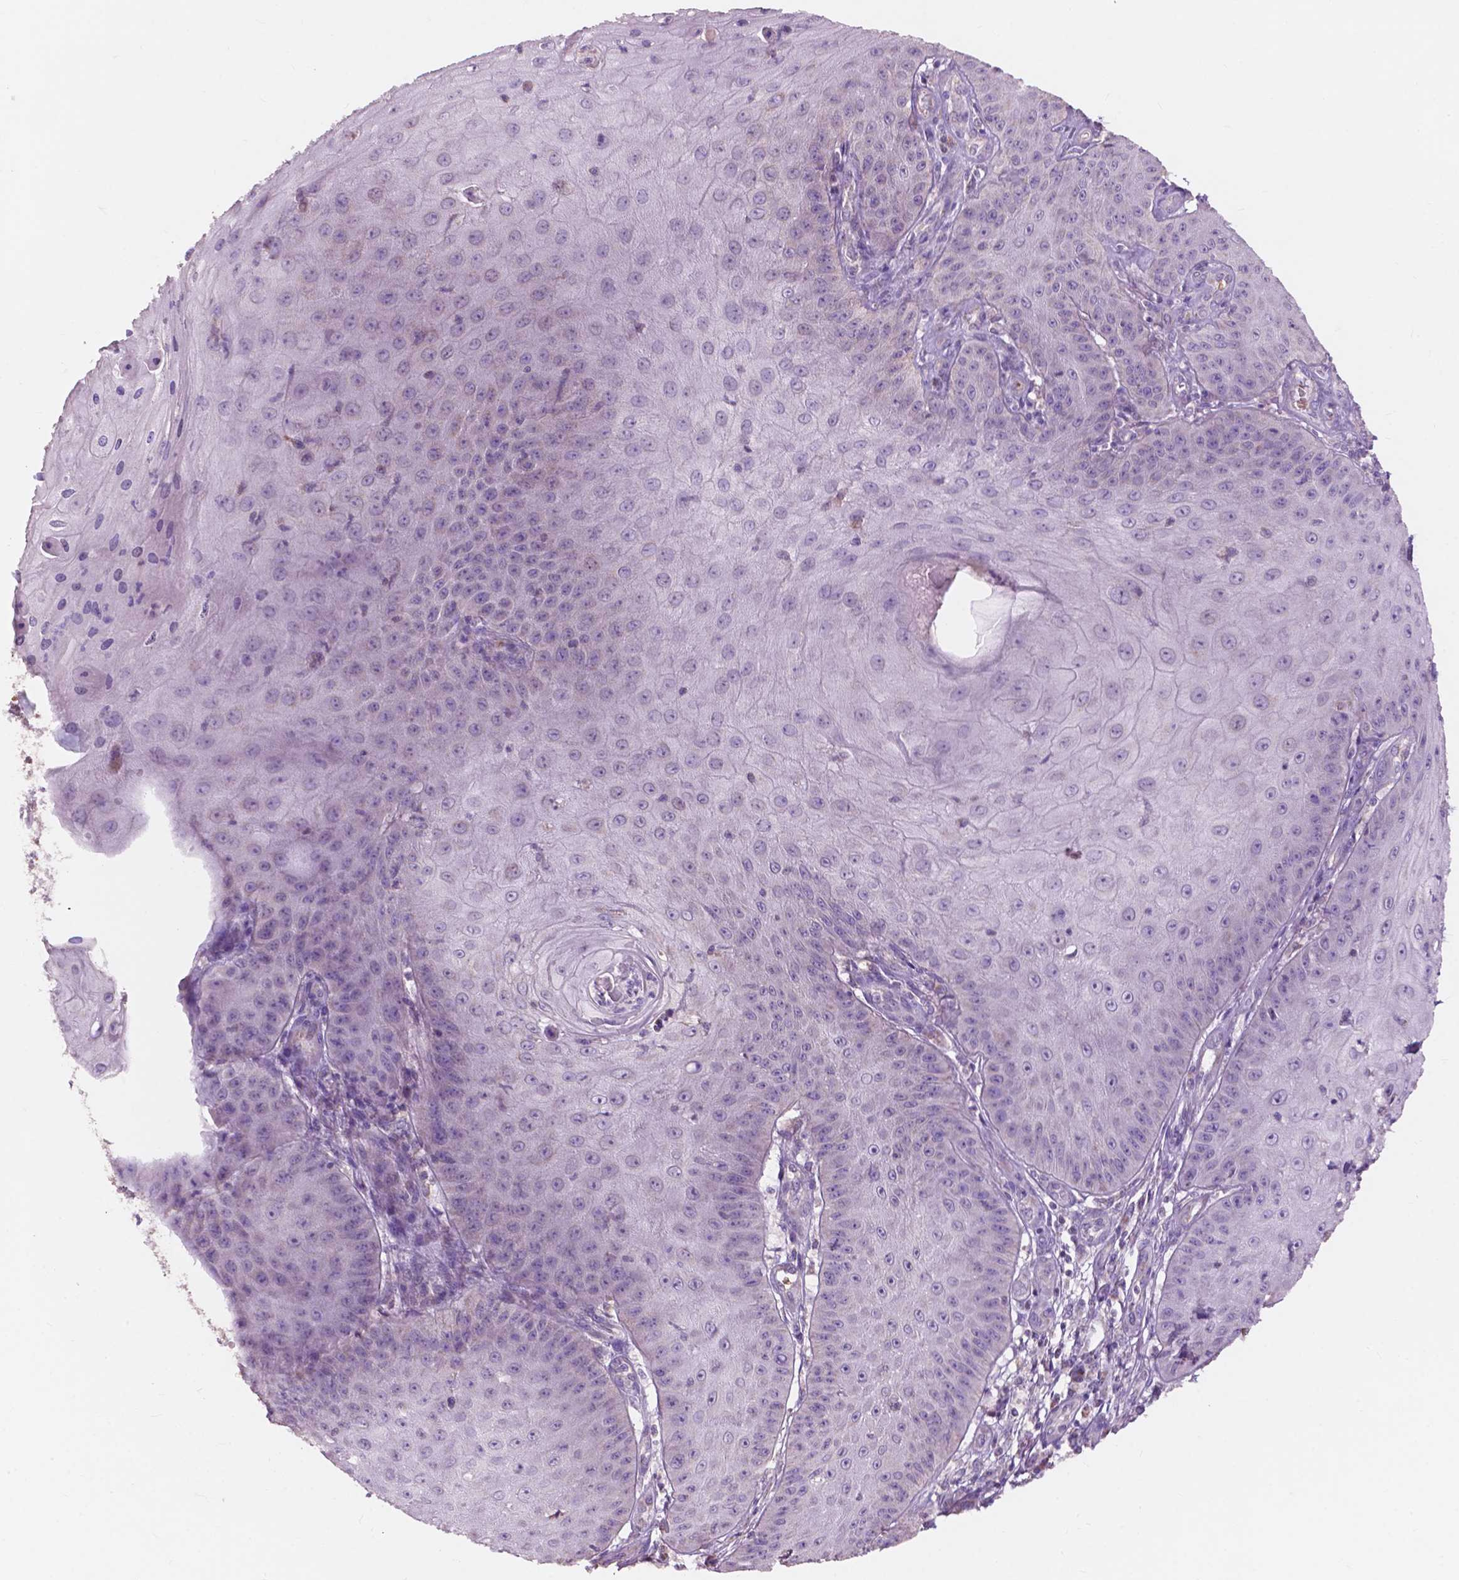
{"staining": {"intensity": "negative", "quantity": "none", "location": "none"}, "tissue": "skin cancer", "cell_type": "Tumor cells", "image_type": "cancer", "snomed": [{"axis": "morphology", "description": "Squamous cell carcinoma, NOS"}, {"axis": "topography", "description": "Skin"}], "caption": "The micrograph reveals no significant staining in tumor cells of skin cancer (squamous cell carcinoma).", "gene": "NDUFS1", "patient": {"sex": "male", "age": 70}}